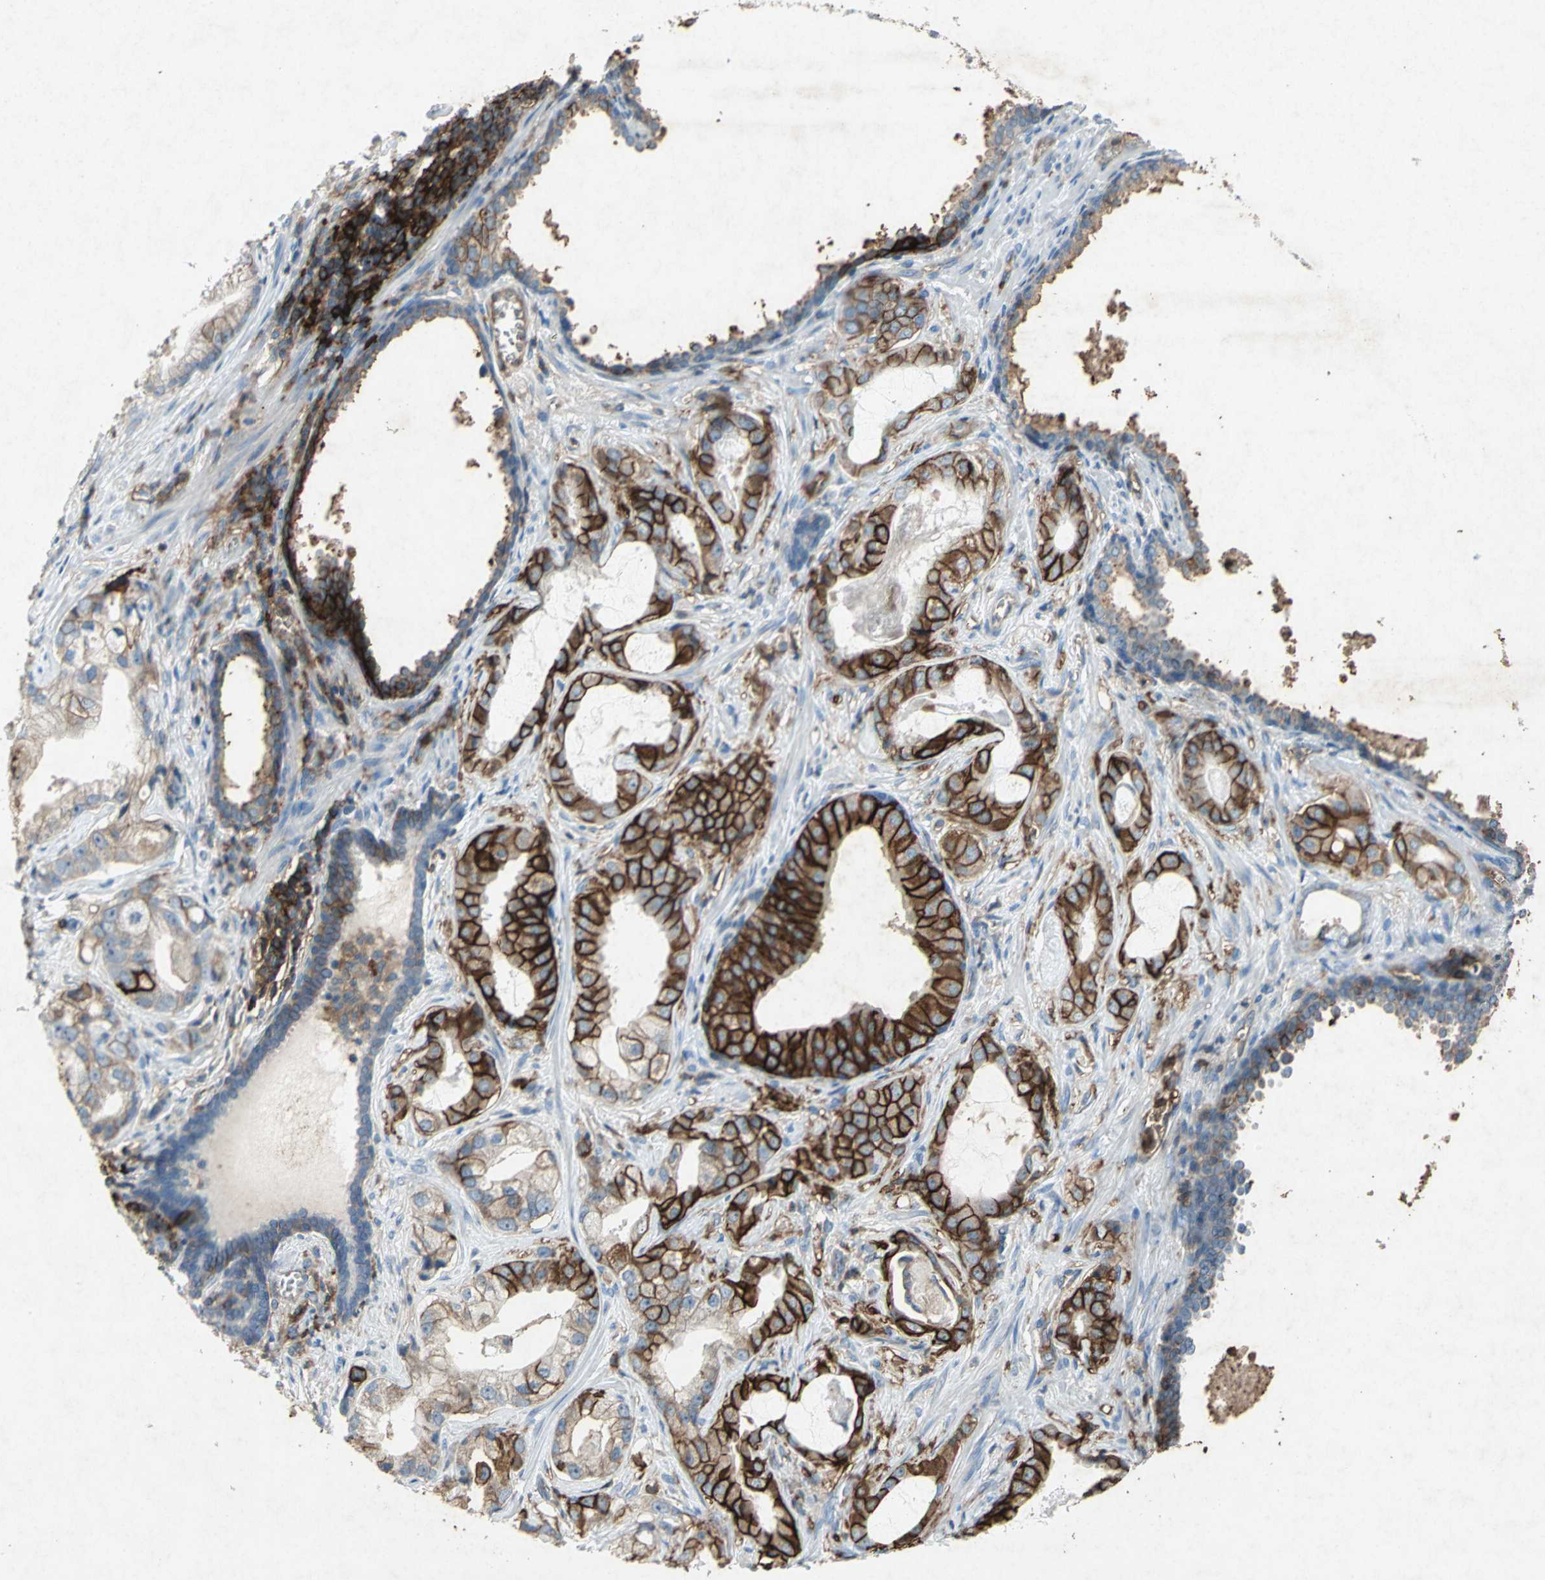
{"staining": {"intensity": "strong", "quantity": ">75%", "location": "cytoplasmic/membranous"}, "tissue": "prostate cancer", "cell_type": "Tumor cells", "image_type": "cancer", "snomed": [{"axis": "morphology", "description": "Adenocarcinoma, Low grade"}, {"axis": "topography", "description": "Prostate"}], "caption": "Protein staining demonstrates strong cytoplasmic/membranous staining in approximately >75% of tumor cells in low-grade adenocarcinoma (prostate).", "gene": "CCR6", "patient": {"sex": "male", "age": 59}}